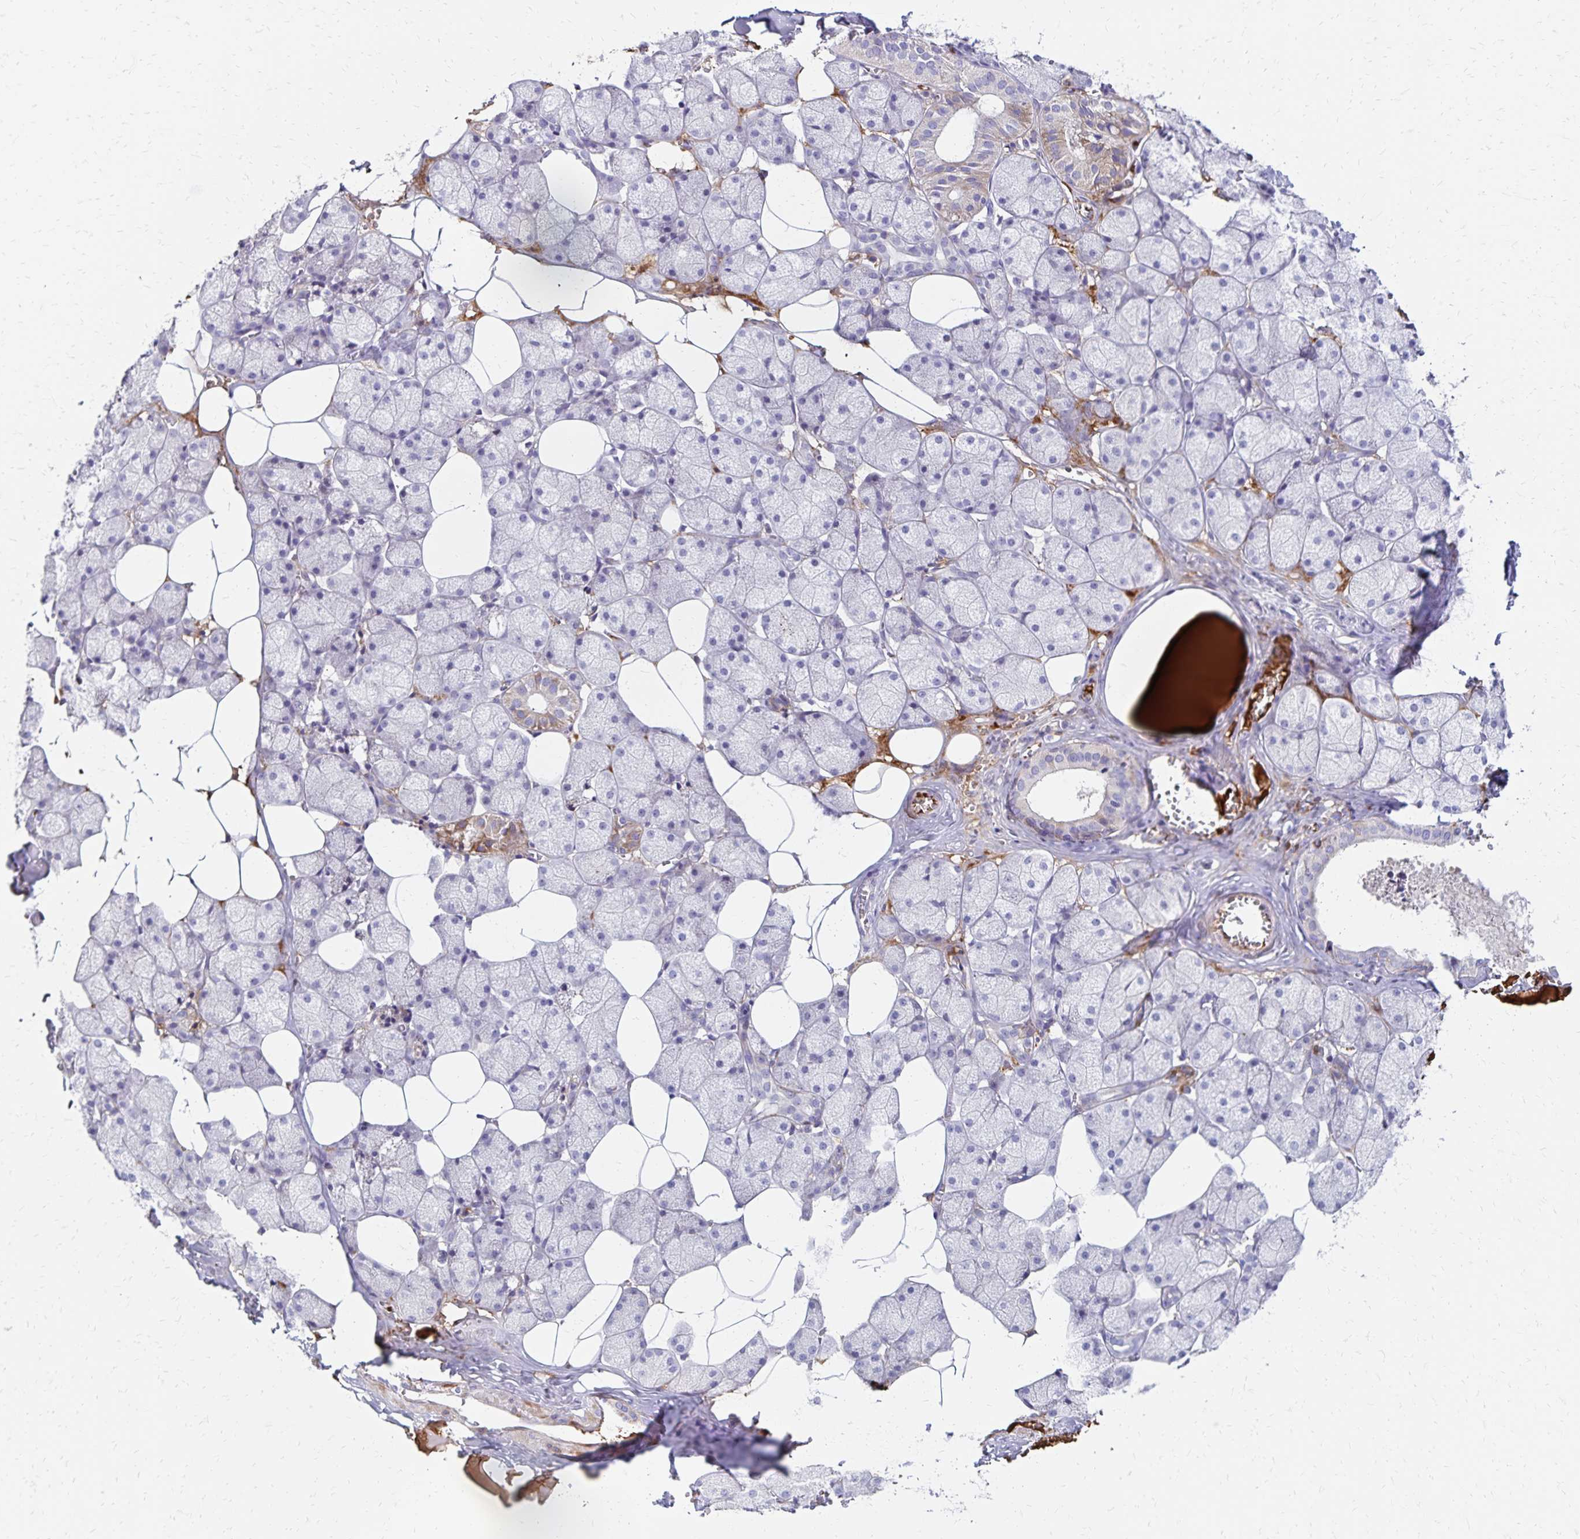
{"staining": {"intensity": "moderate", "quantity": "<25%", "location": "cytoplasmic/membranous"}, "tissue": "salivary gland", "cell_type": "Glandular cells", "image_type": "normal", "snomed": [{"axis": "morphology", "description": "Normal tissue, NOS"}, {"axis": "topography", "description": "Salivary gland"}, {"axis": "topography", "description": "Peripheral nerve tissue"}], "caption": "This is a micrograph of IHC staining of unremarkable salivary gland, which shows moderate staining in the cytoplasmic/membranous of glandular cells.", "gene": "NECAP1", "patient": {"sex": "male", "age": 38}}